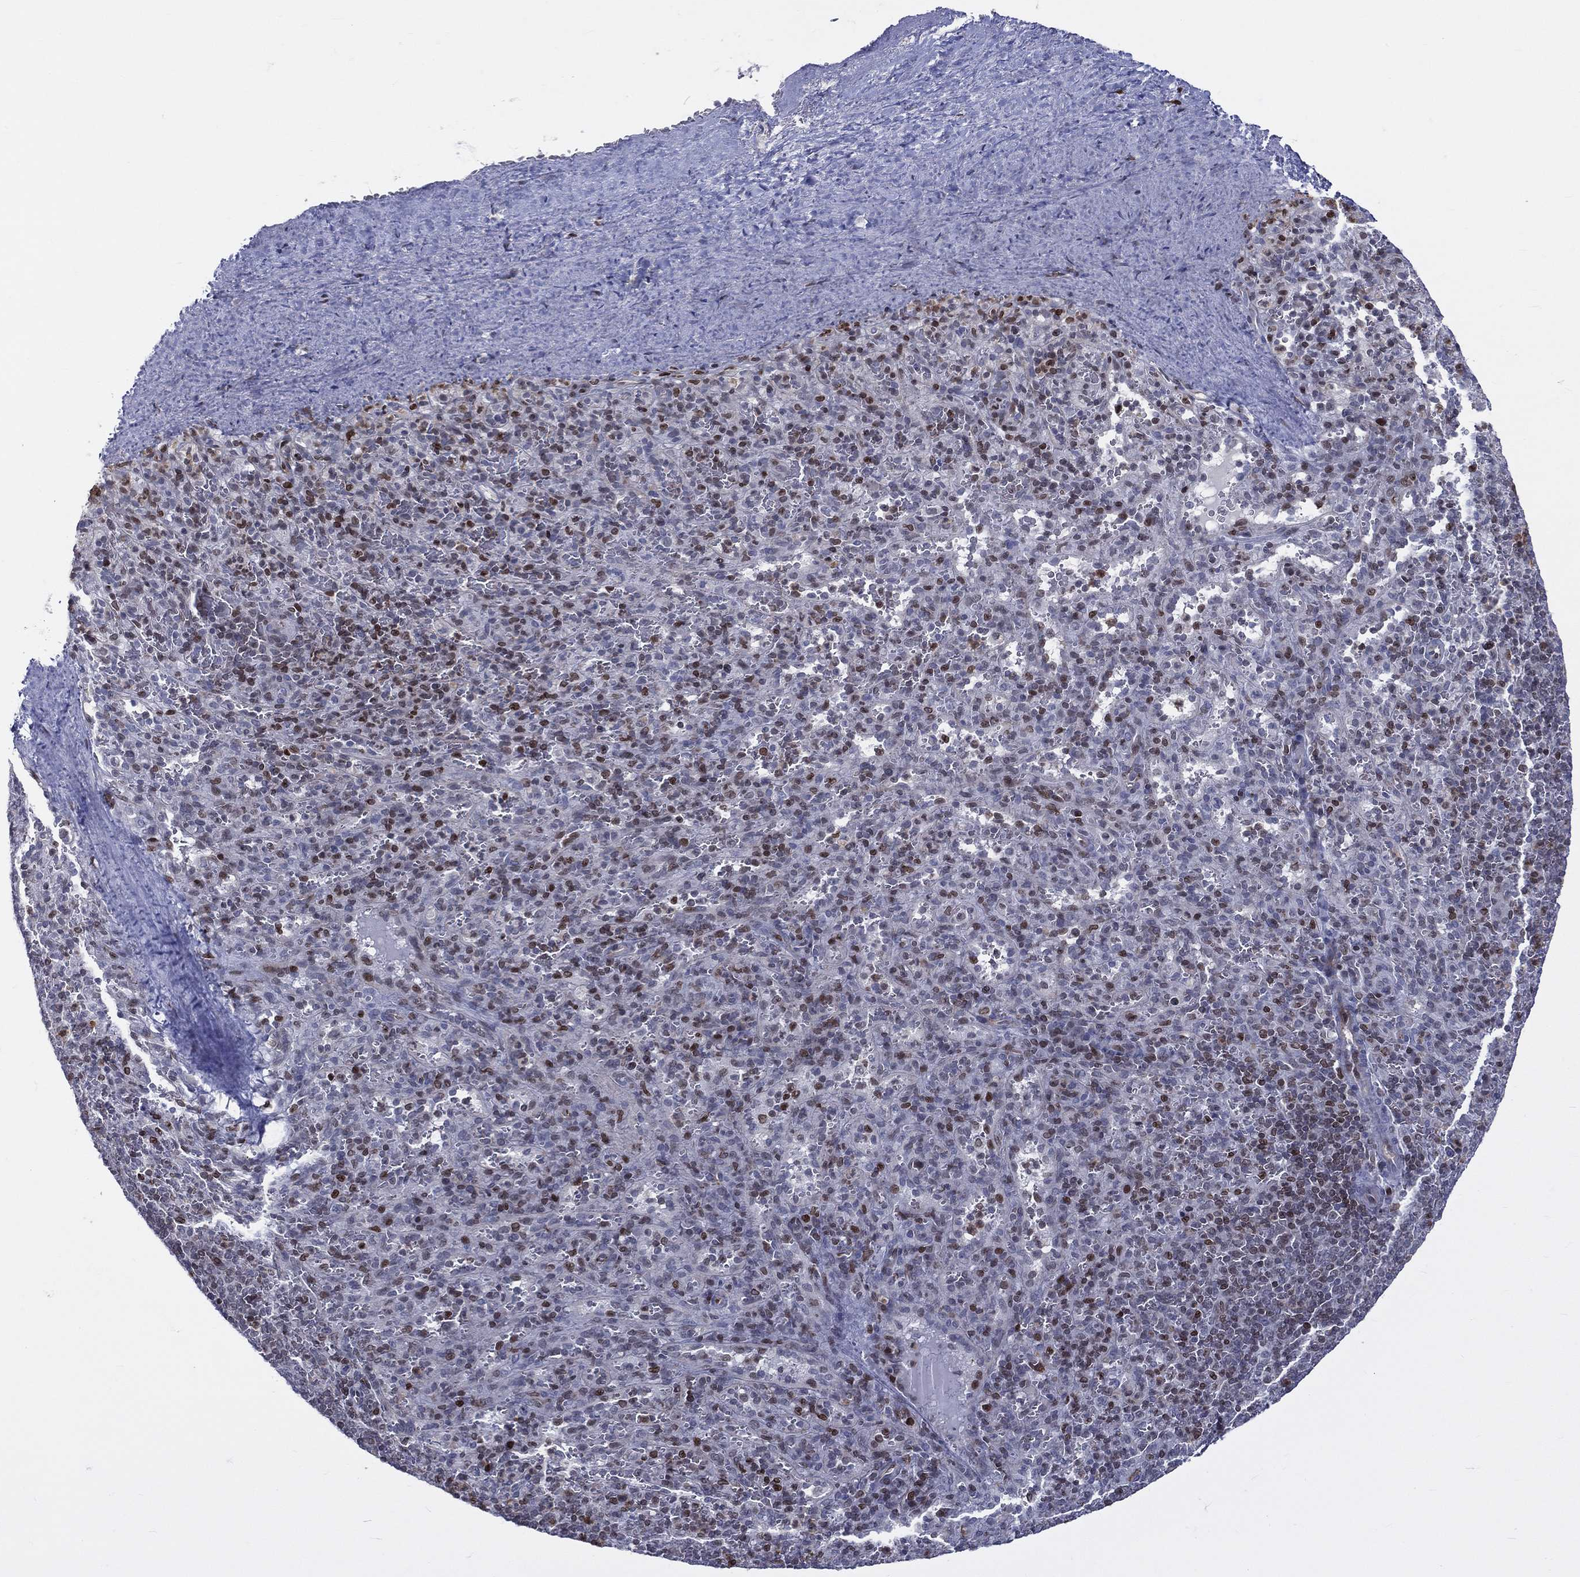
{"staining": {"intensity": "moderate", "quantity": "25%-75%", "location": "nuclear"}, "tissue": "spleen", "cell_type": "Cells in red pulp", "image_type": "normal", "snomed": [{"axis": "morphology", "description": "Normal tissue, NOS"}, {"axis": "topography", "description": "Spleen"}], "caption": "Protein expression by IHC shows moderate nuclear staining in approximately 25%-75% of cells in red pulp in normal spleen.", "gene": "DBF4B", "patient": {"sex": "male", "age": 57}}